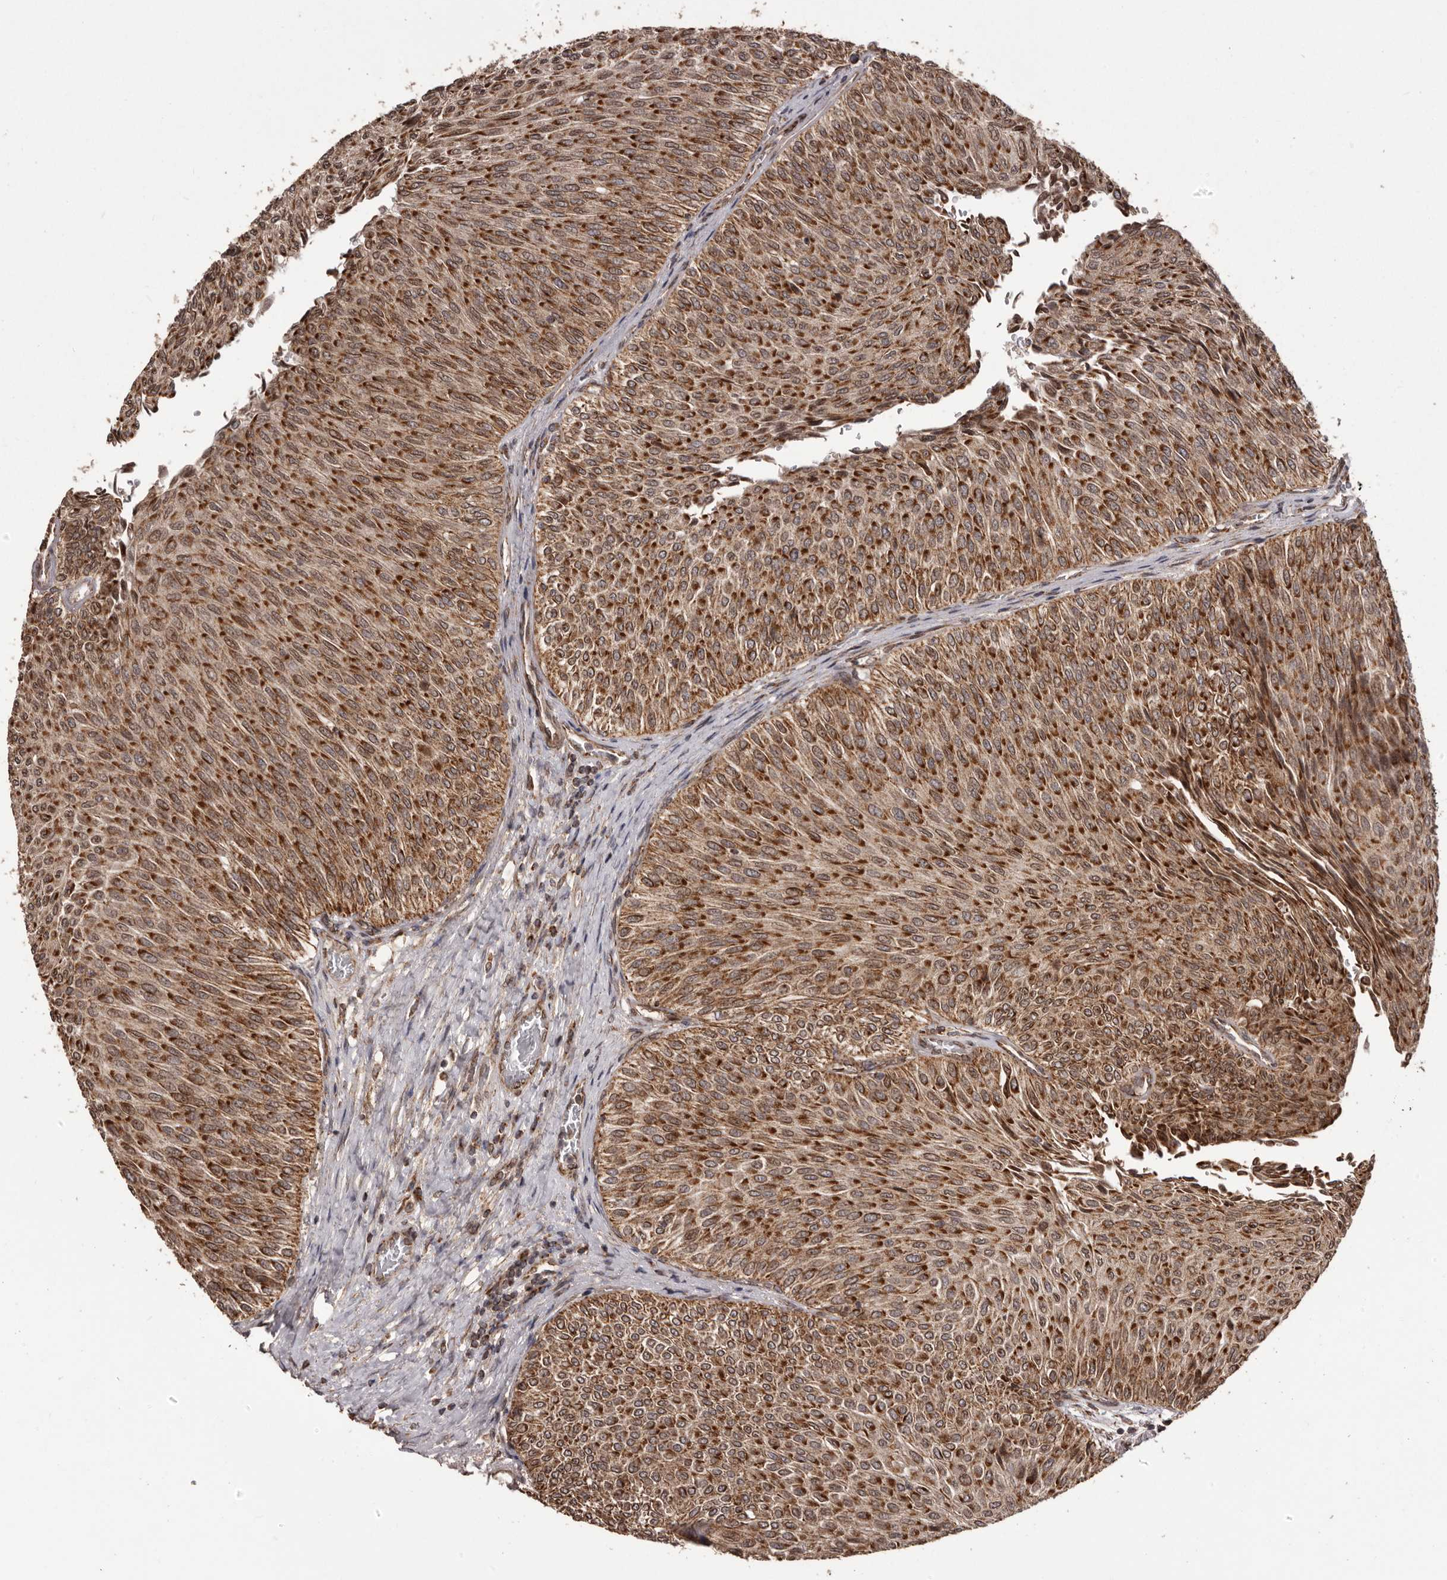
{"staining": {"intensity": "strong", "quantity": ">75%", "location": "cytoplasmic/membranous"}, "tissue": "urothelial cancer", "cell_type": "Tumor cells", "image_type": "cancer", "snomed": [{"axis": "morphology", "description": "Urothelial carcinoma, Low grade"}, {"axis": "topography", "description": "Urinary bladder"}], "caption": "Immunohistochemistry histopathology image of neoplastic tissue: human urothelial cancer stained using IHC displays high levels of strong protein expression localized specifically in the cytoplasmic/membranous of tumor cells, appearing as a cytoplasmic/membranous brown color.", "gene": "CHRM2", "patient": {"sex": "male", "age": 78}}